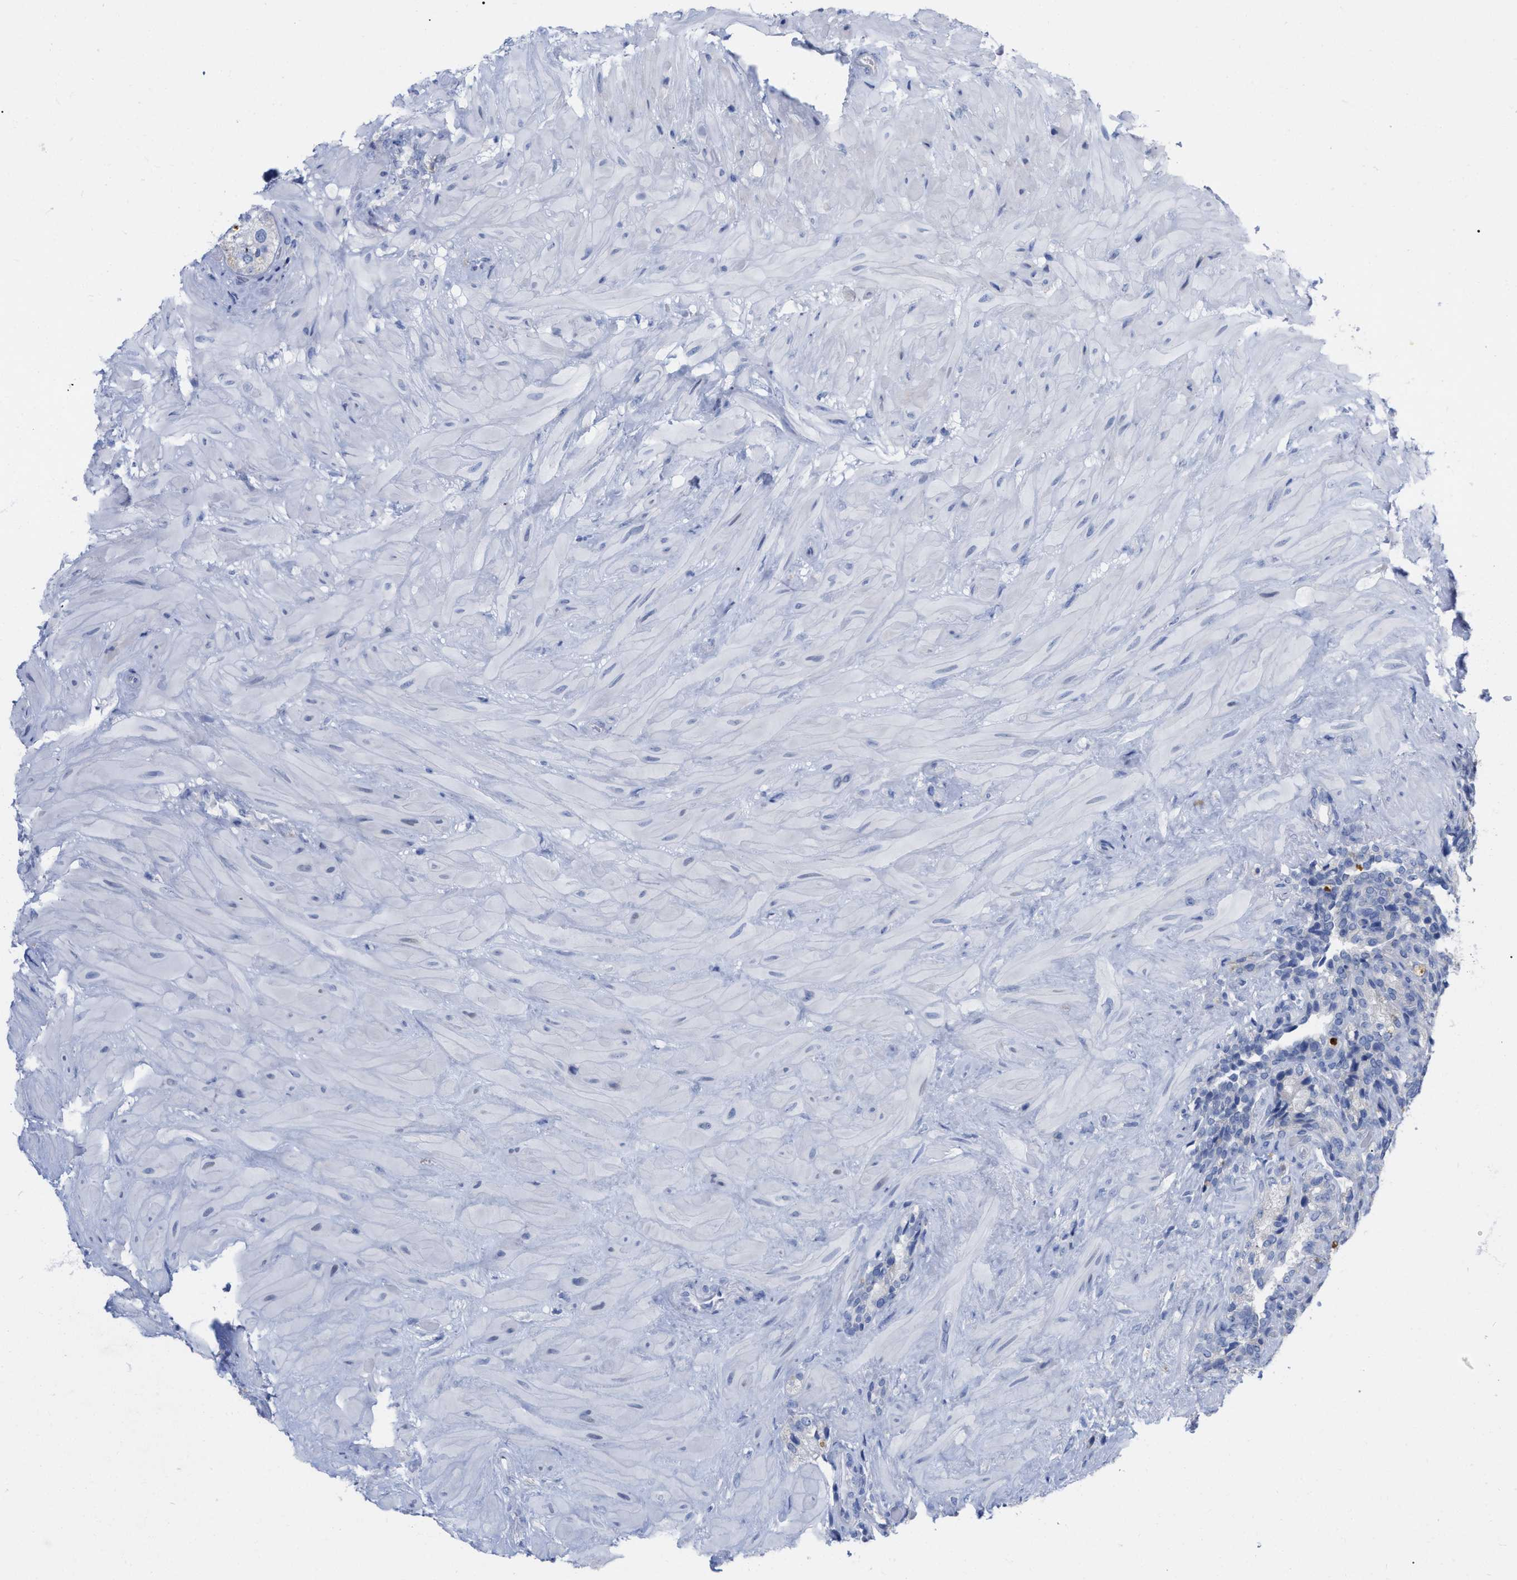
{"staining": {"intensity": "negative", "quantity": "none", "location": "none"}, "tissue": "seminal vesicle", "cell_type": "Glandular cells", "image_type": "normal", "snomed": [{"axis": "morphology", "description": "Normal tissue, NOS"}, {"axis": "topography", "description": "Seminal veicle"}], "caption": "High power microscopy photomicrograph of an immunohistochemistry (IHC) histopathology image of benign seminal vesicle, revealing no significant staining in glandular cells.", "gene": "HAPLN1", "patient": {"sex": "male", "age": 68}}